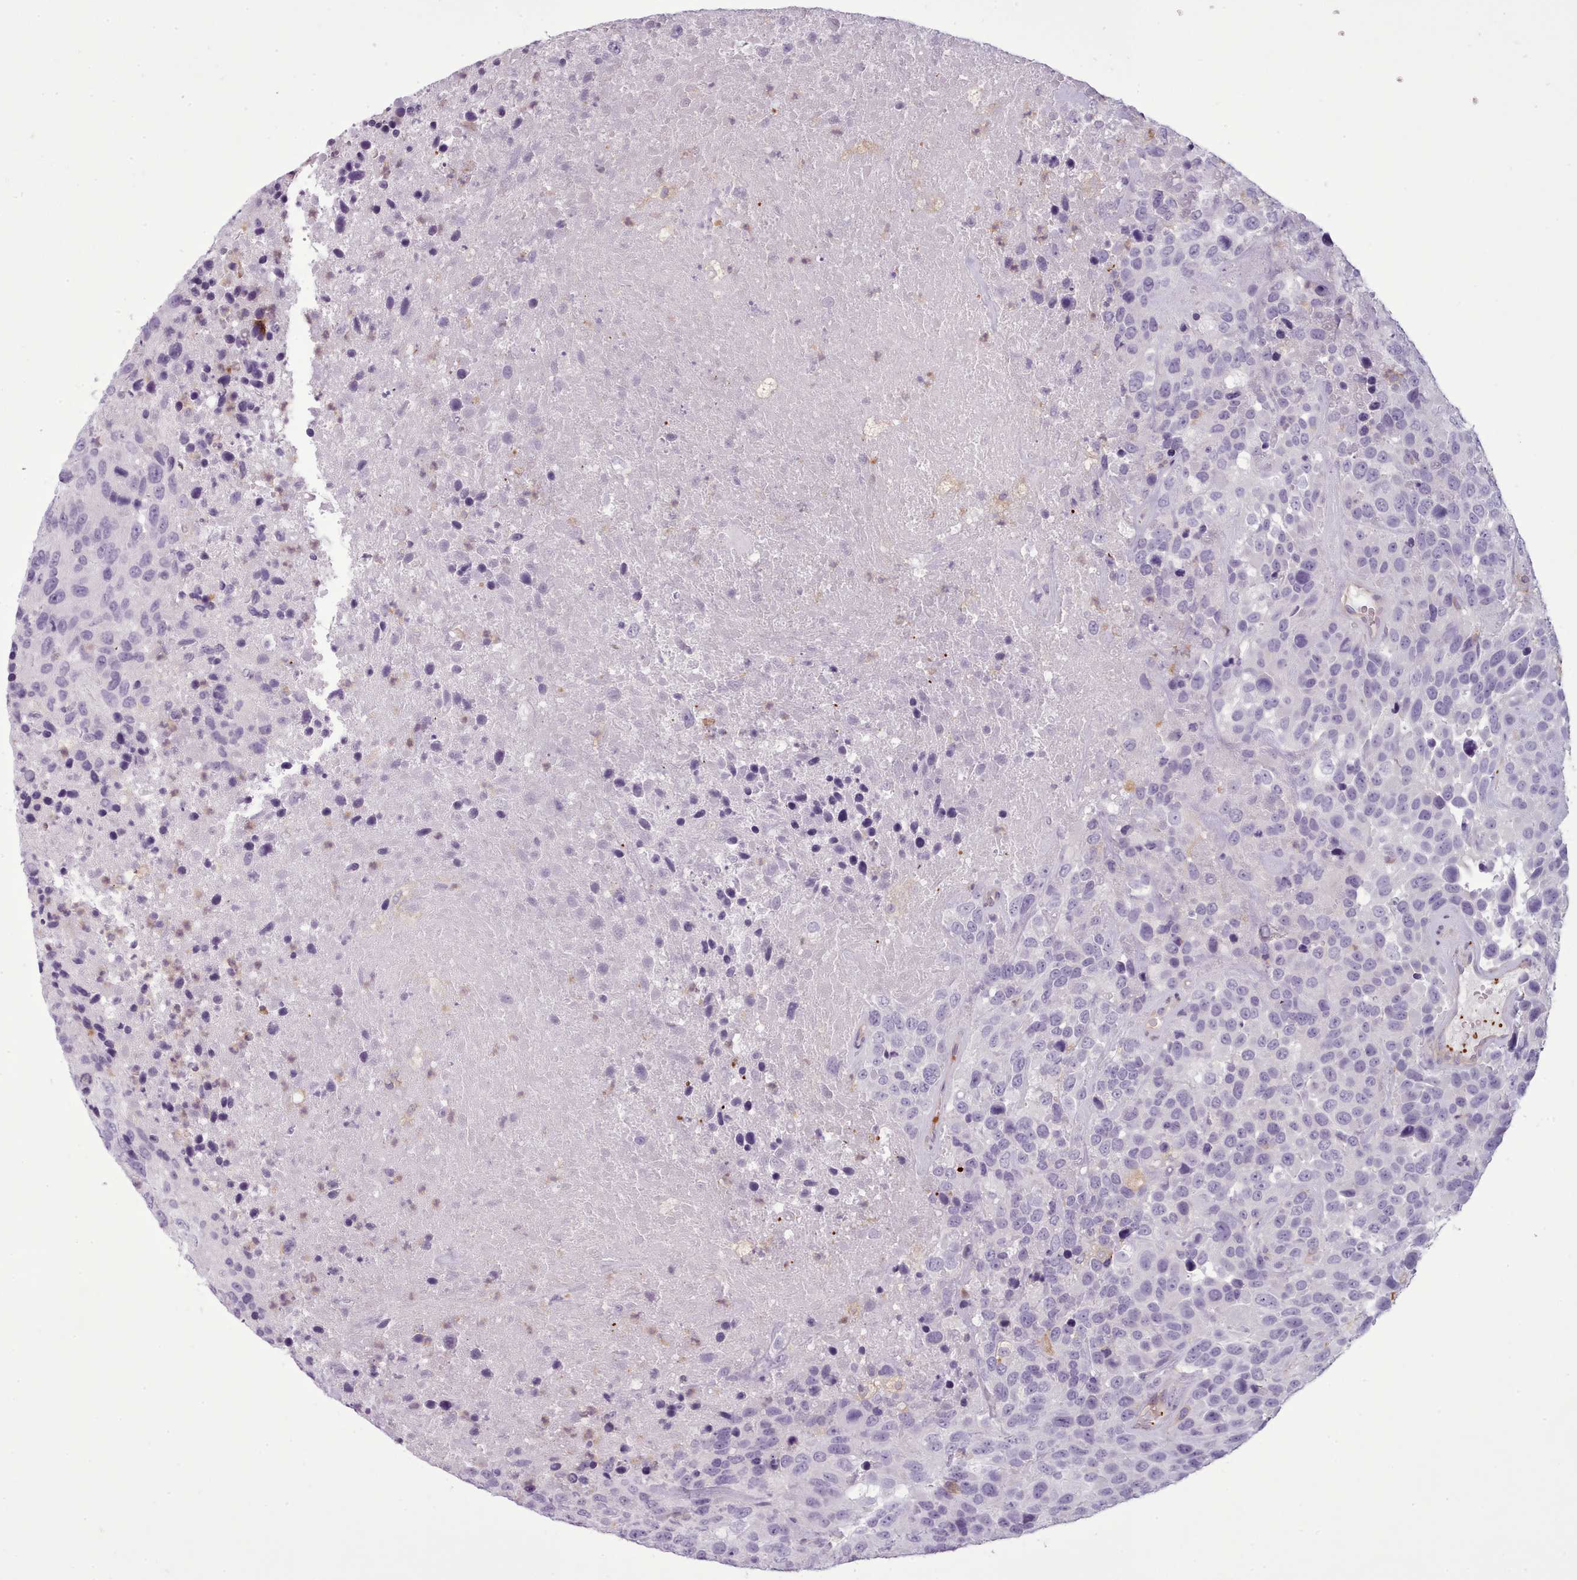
{"staining": {"intensity": "negative", "quantity": "none", "location": "none"}, "tissue": "urothelial cancer", "cell_type": "Tumor cells", "image_type": "cancer", "snomed": [{"axis": "morphology", "description": "Urothelial carcinoma, High grade"}, {"axis": "topography", "description": "Urinary bladder"}], "caption": "Image shows no protein staining in tumor cells of urothelial carcinoma (high-grade) tissue.", "gene": "NDST2", "patient": {"sex": "female", "age": 70}}